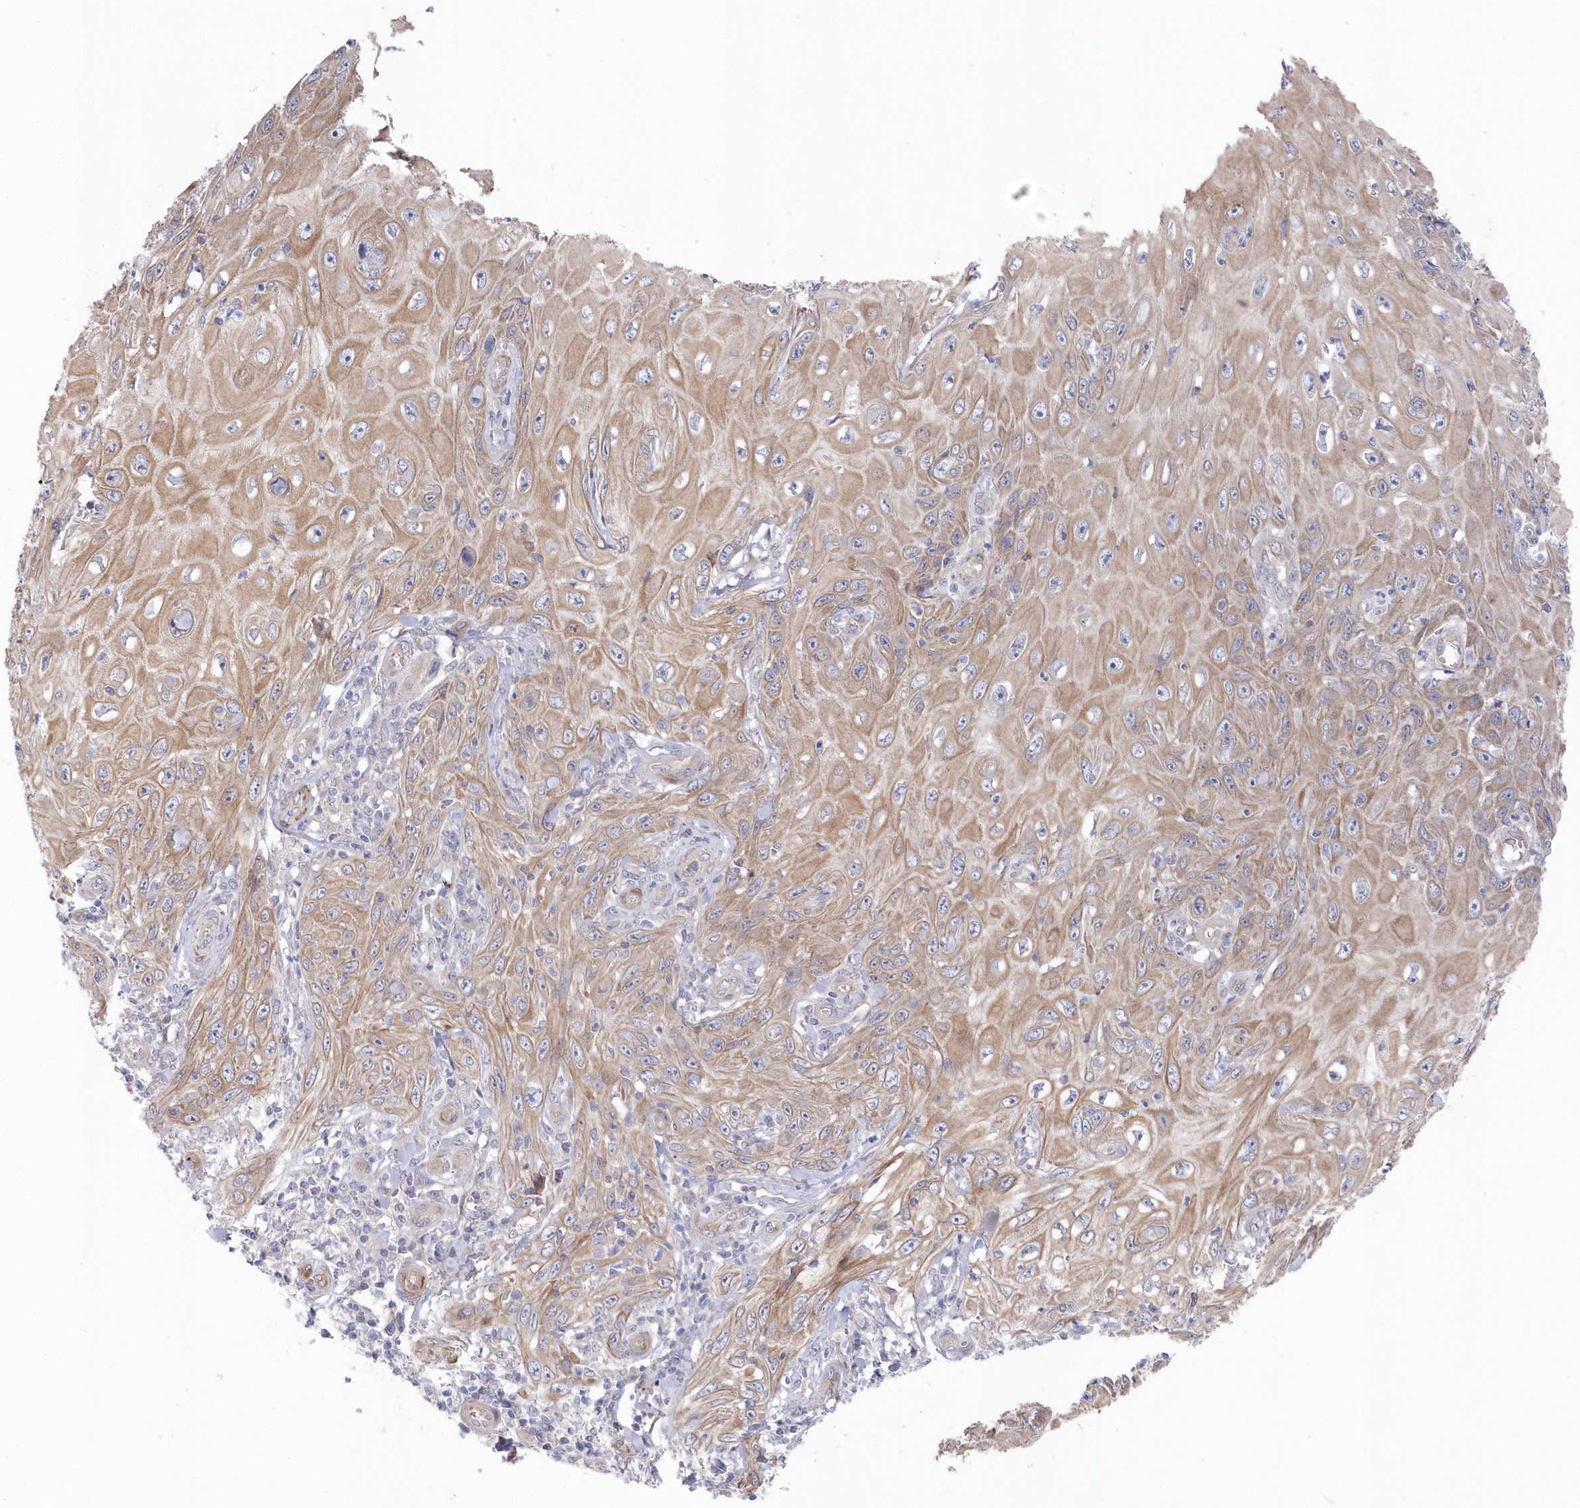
{"staining": {"intensity": "weak", "quantity": ">75%", "location": "cytoplasmic/membranous"}, "tissue": "skin cancer", "cell_type": "Tumor cells", "image_type": "cancer", "snomed": [{"axis": "morphology", "description": "Squamous cell carcinoma, NOS"}, {"axis": "topography", "description": "Skin"}], "caption": "Protein expression analysis of squamous cell carcinoma (skin) shows weak cytoplasmic/membranous expression in approximately >75% of tumor cells. (DAB (3,3'-diaminobenzidine) IHC, brown staining for protein, blue staining for nuclei).", "gene": "KIAA1586", "patient": {"sex": "female", "age": 73}}